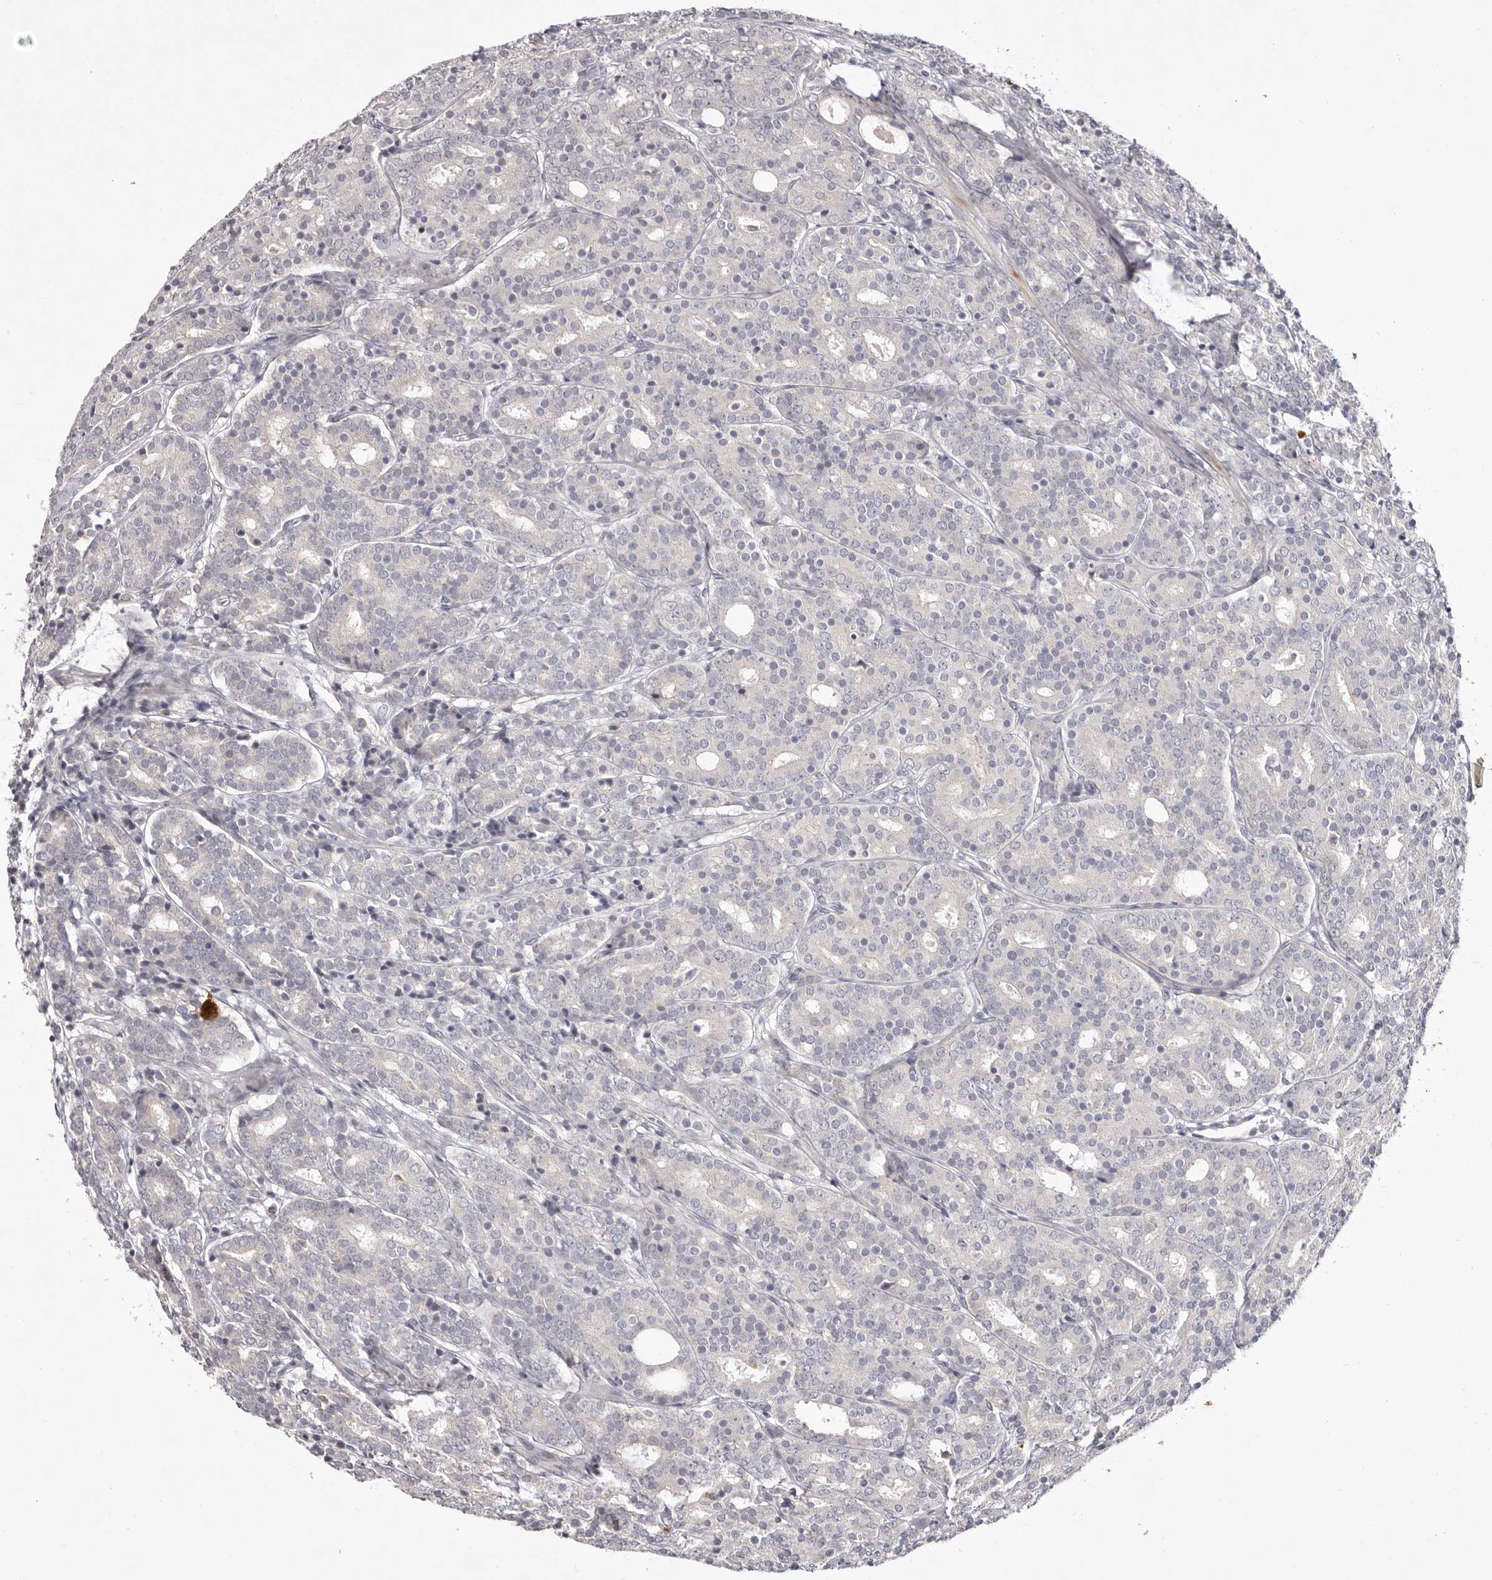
{"staining": {"intensity": "negative", "quantity": "none", "location": "none"}, "tissue": "prostate cancer", "cell_type": "Tumor cells", "image_type": "cancer", "snomed": [{"axis": "morphology", "description": "Adenocarcinoma, High grade"}, {"axis": "topography", "description": "Prostate"}], "caption": "Immunohistochemistry (IHC) of prostate cancer shows no positivity in tumor cells. (DAB IHC visualized using brightfield microscopy, high magnification).", "gene": "GARNL3", "patient": {"sex": "male", "age": 62}}